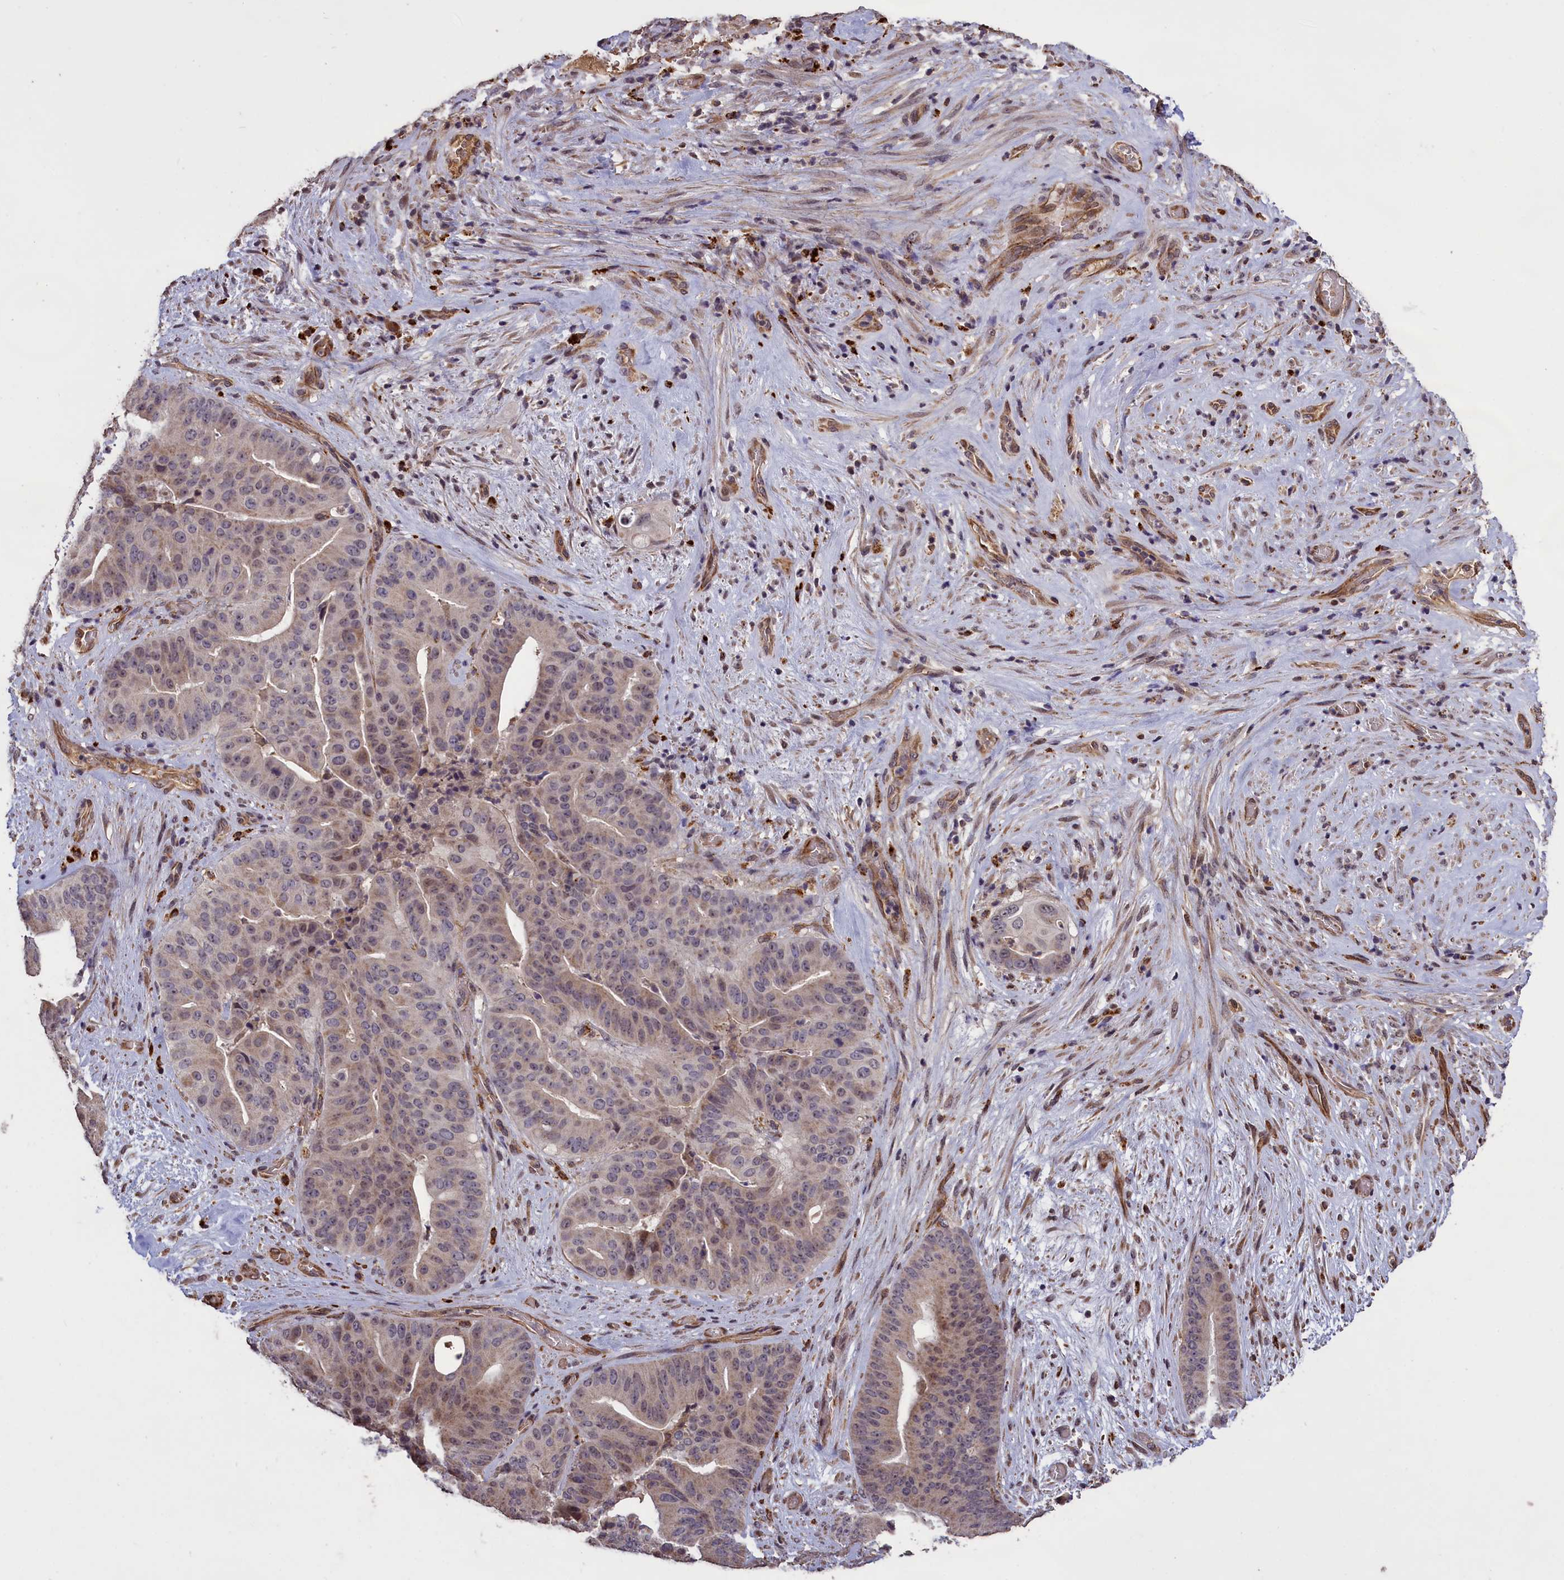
{"staining": {"intensity": "weak", "quantity": "25%-75%", "location": "cytoplasmic/membranous,nuclear"}, "tissue": "pancreatic cancer", "cell_type": "Tumor cells", "image_type": "cancer", "snomed": [{"axis": "morphology", "description": "Adenocarcinoma, NOS"}, {"axis": "topography", "description": "Pancreas"}], "caption": "Pancreatic cancer (adenocarcinoma) stained for a protein (brown) displays weak cytoplasmic/membranous and nuclear positive positivity in approximately 25%-75% of tumor cells.", "gene": "CLRN2", "patient": {"sex": "female", "age": 77}}